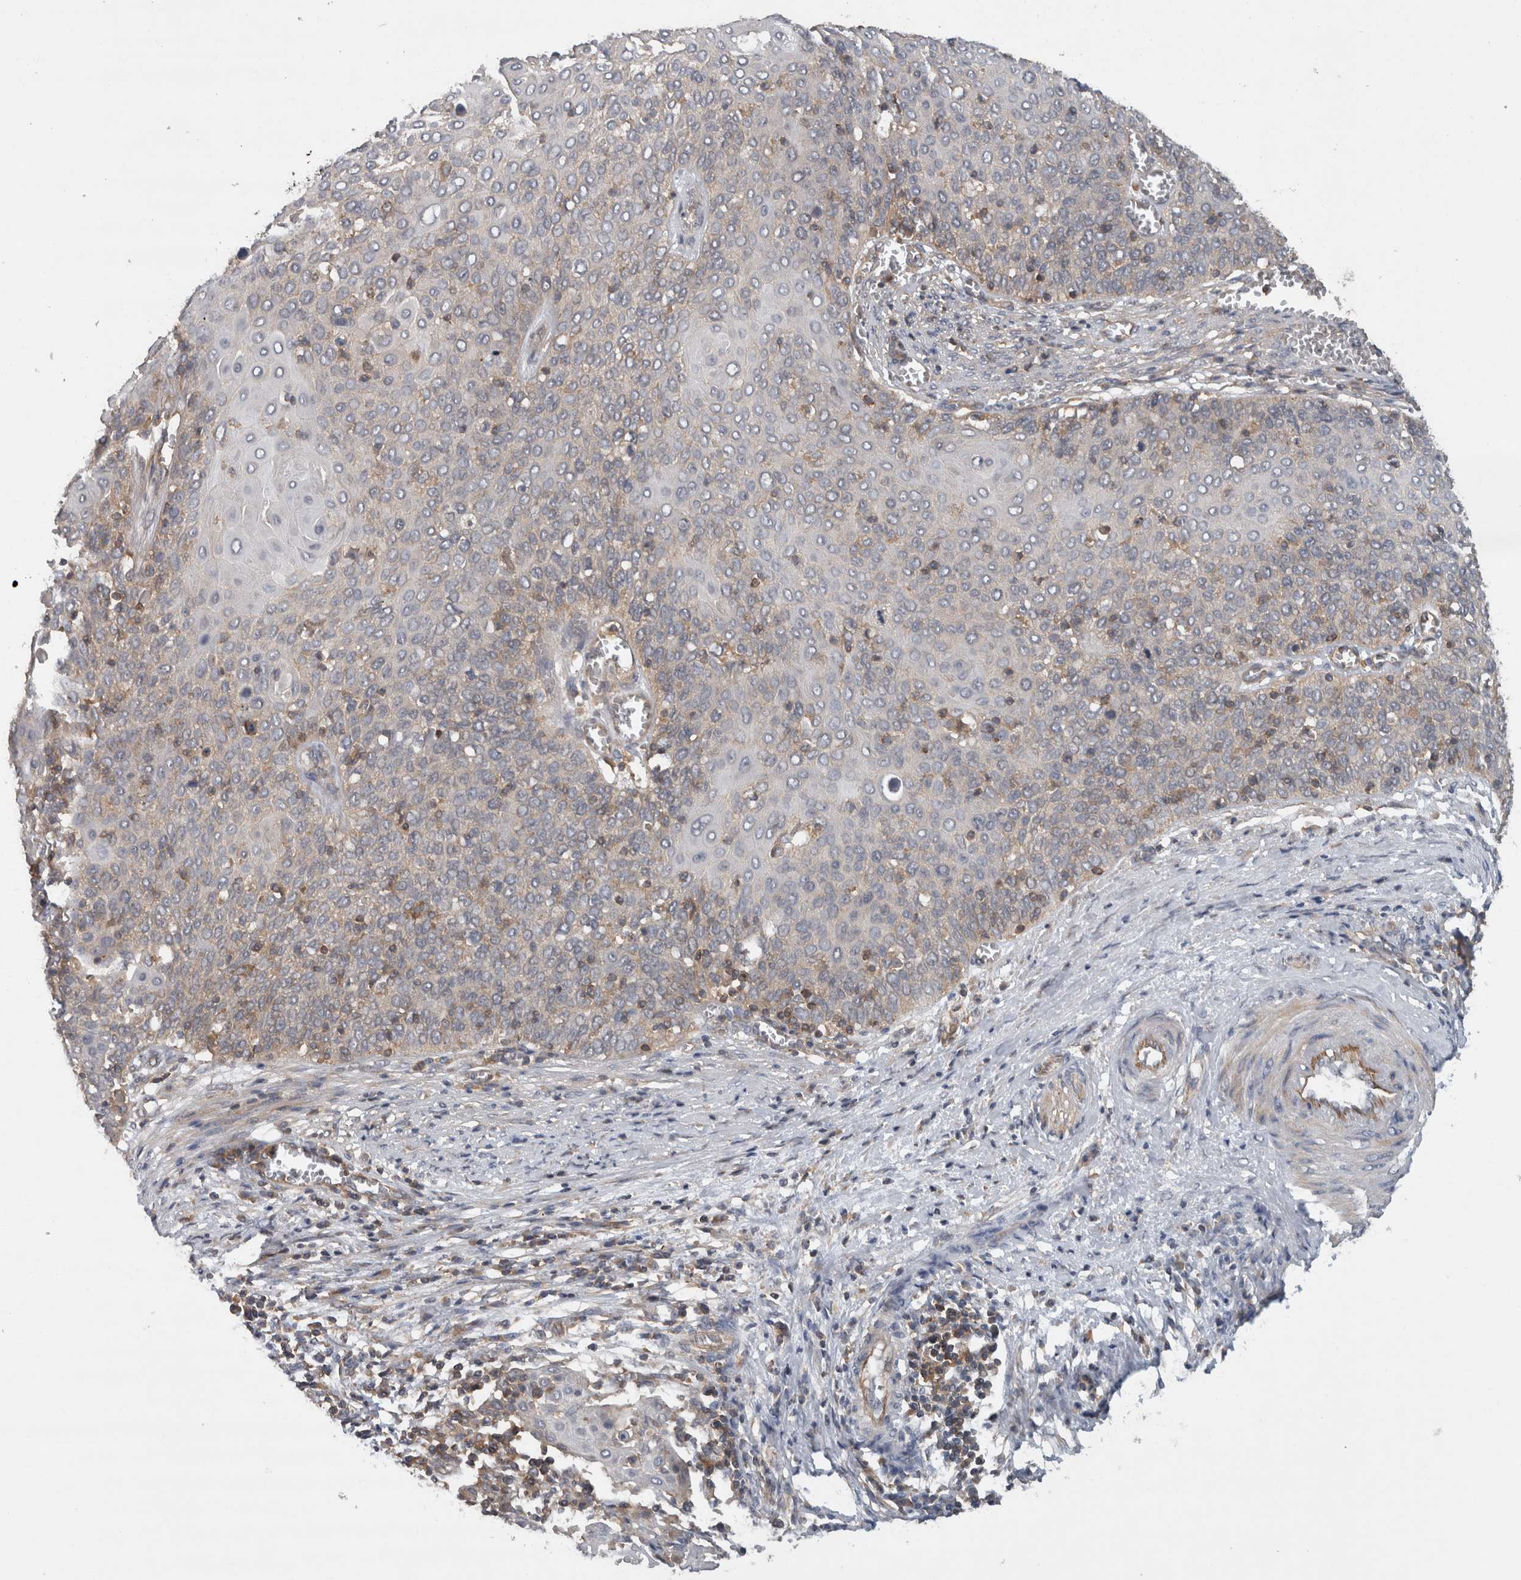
{"staining": {"intensity": "weak", "quantity": "<25%", "location": "cytoplasmic/membranous"}, "tissue": "cervical cancer", "cell_type": "Tumor cells", "image_type": "cancer", "snomed": [{"axis": "morphology", "description": "Squamous cell carcinoma, NOS"}, {"axis": "topography", "description": "Cervix"}], "caption": "Squamous cell carcinoma (cervical) was stained to show a protein in brown. There is no significant expression in tumor cells.", "gene": "SCARA5", "patient": {"sex": "female", "age": 39}}